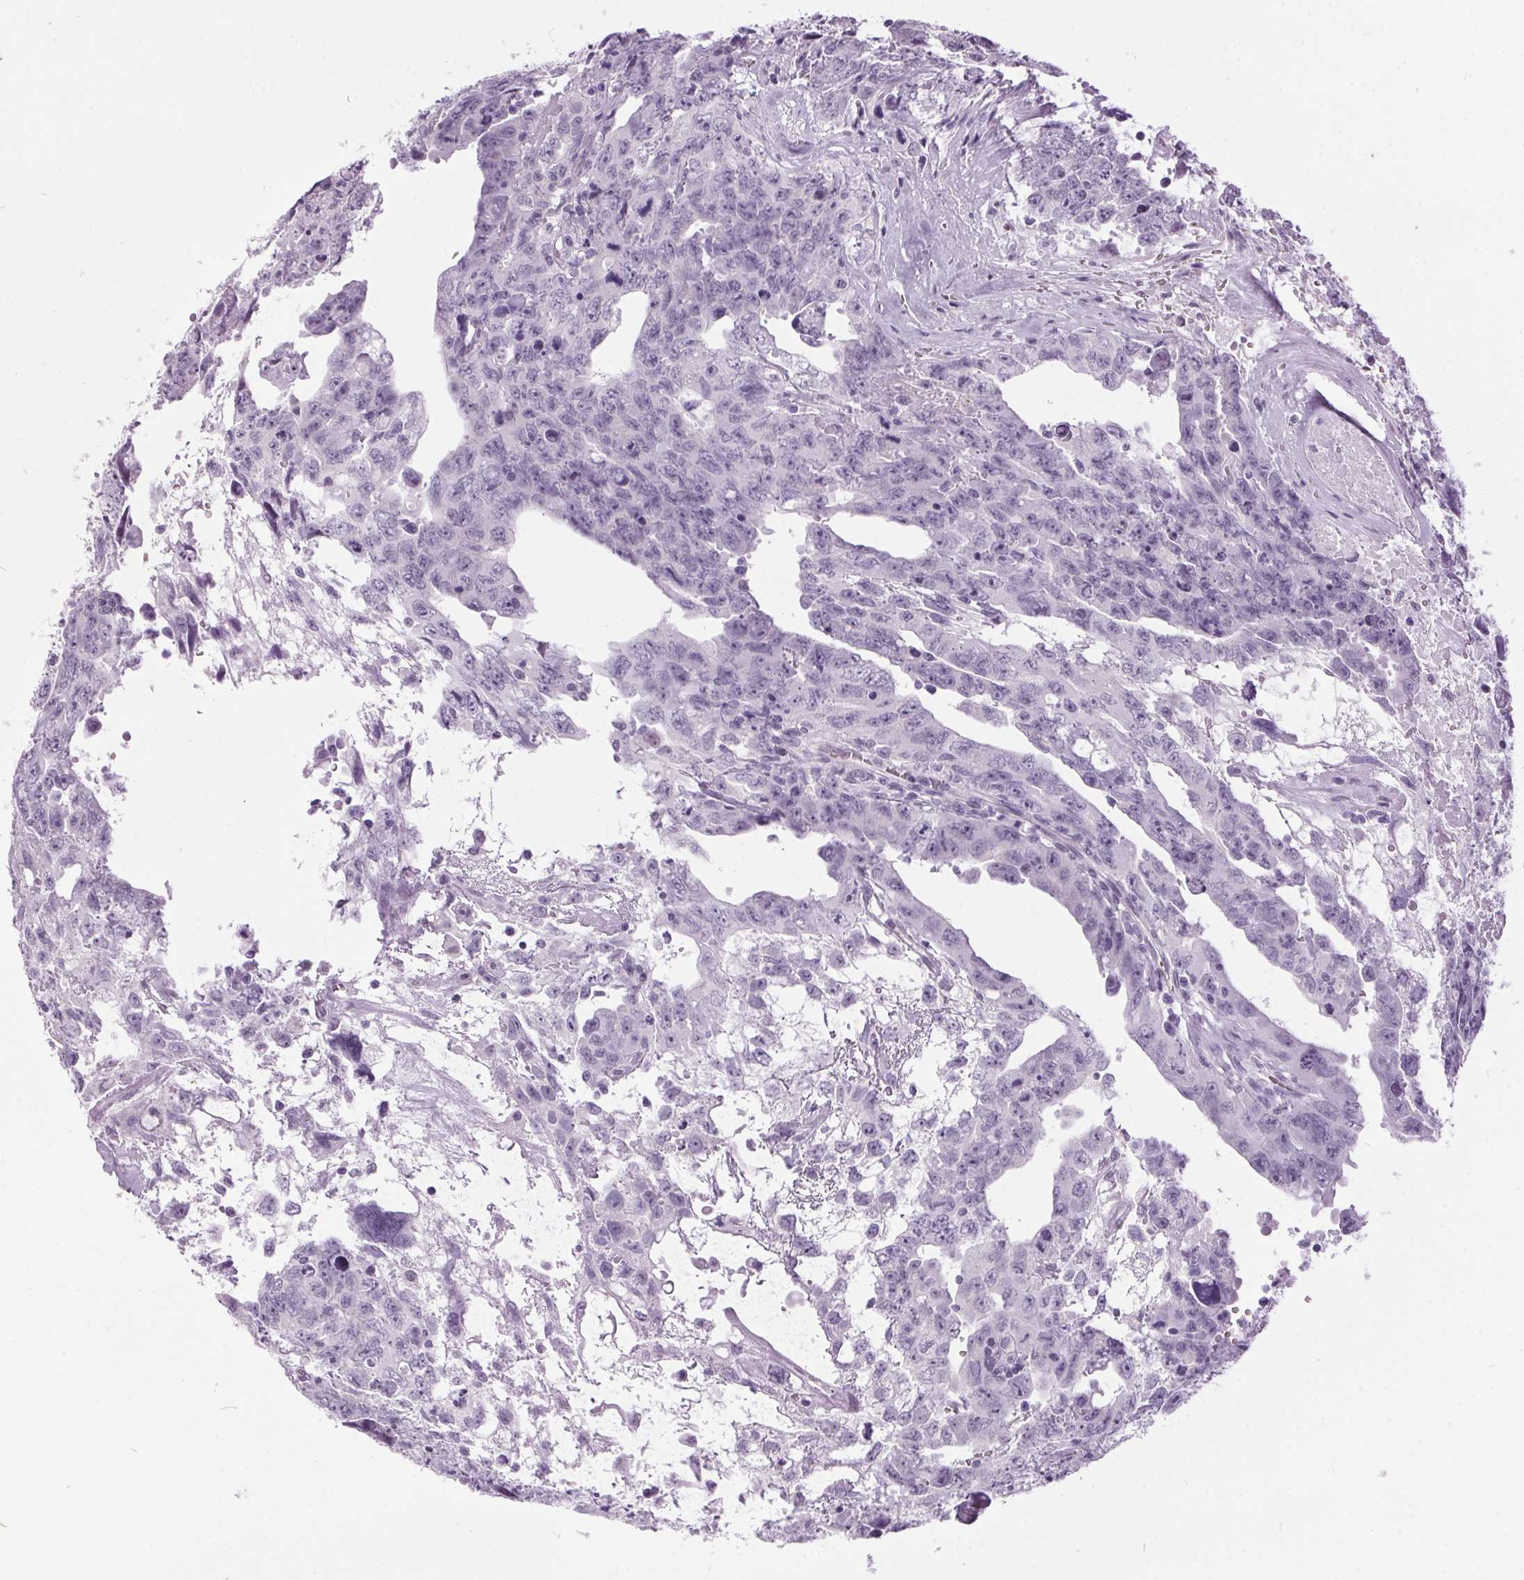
{"staining": {"intensity": "negative", "quantity": "none", "location": "none"}, "tissue": "testis cancer", "cell_type": "Tumor cells", "image_type": "cancer", "snomed": [{"axis": "morphology", "description": "Carcinoma, Embryonal, NOS"}, {"axis": "topography", "description": "Testis"}], "caption": "IHC micrograph of human embryonal carcinoma (testis) stained for a protein (brown), which shows no expression in tumor cells.", "gene": "ODAD2", "patient": {"sex": "male", "age": 24}}